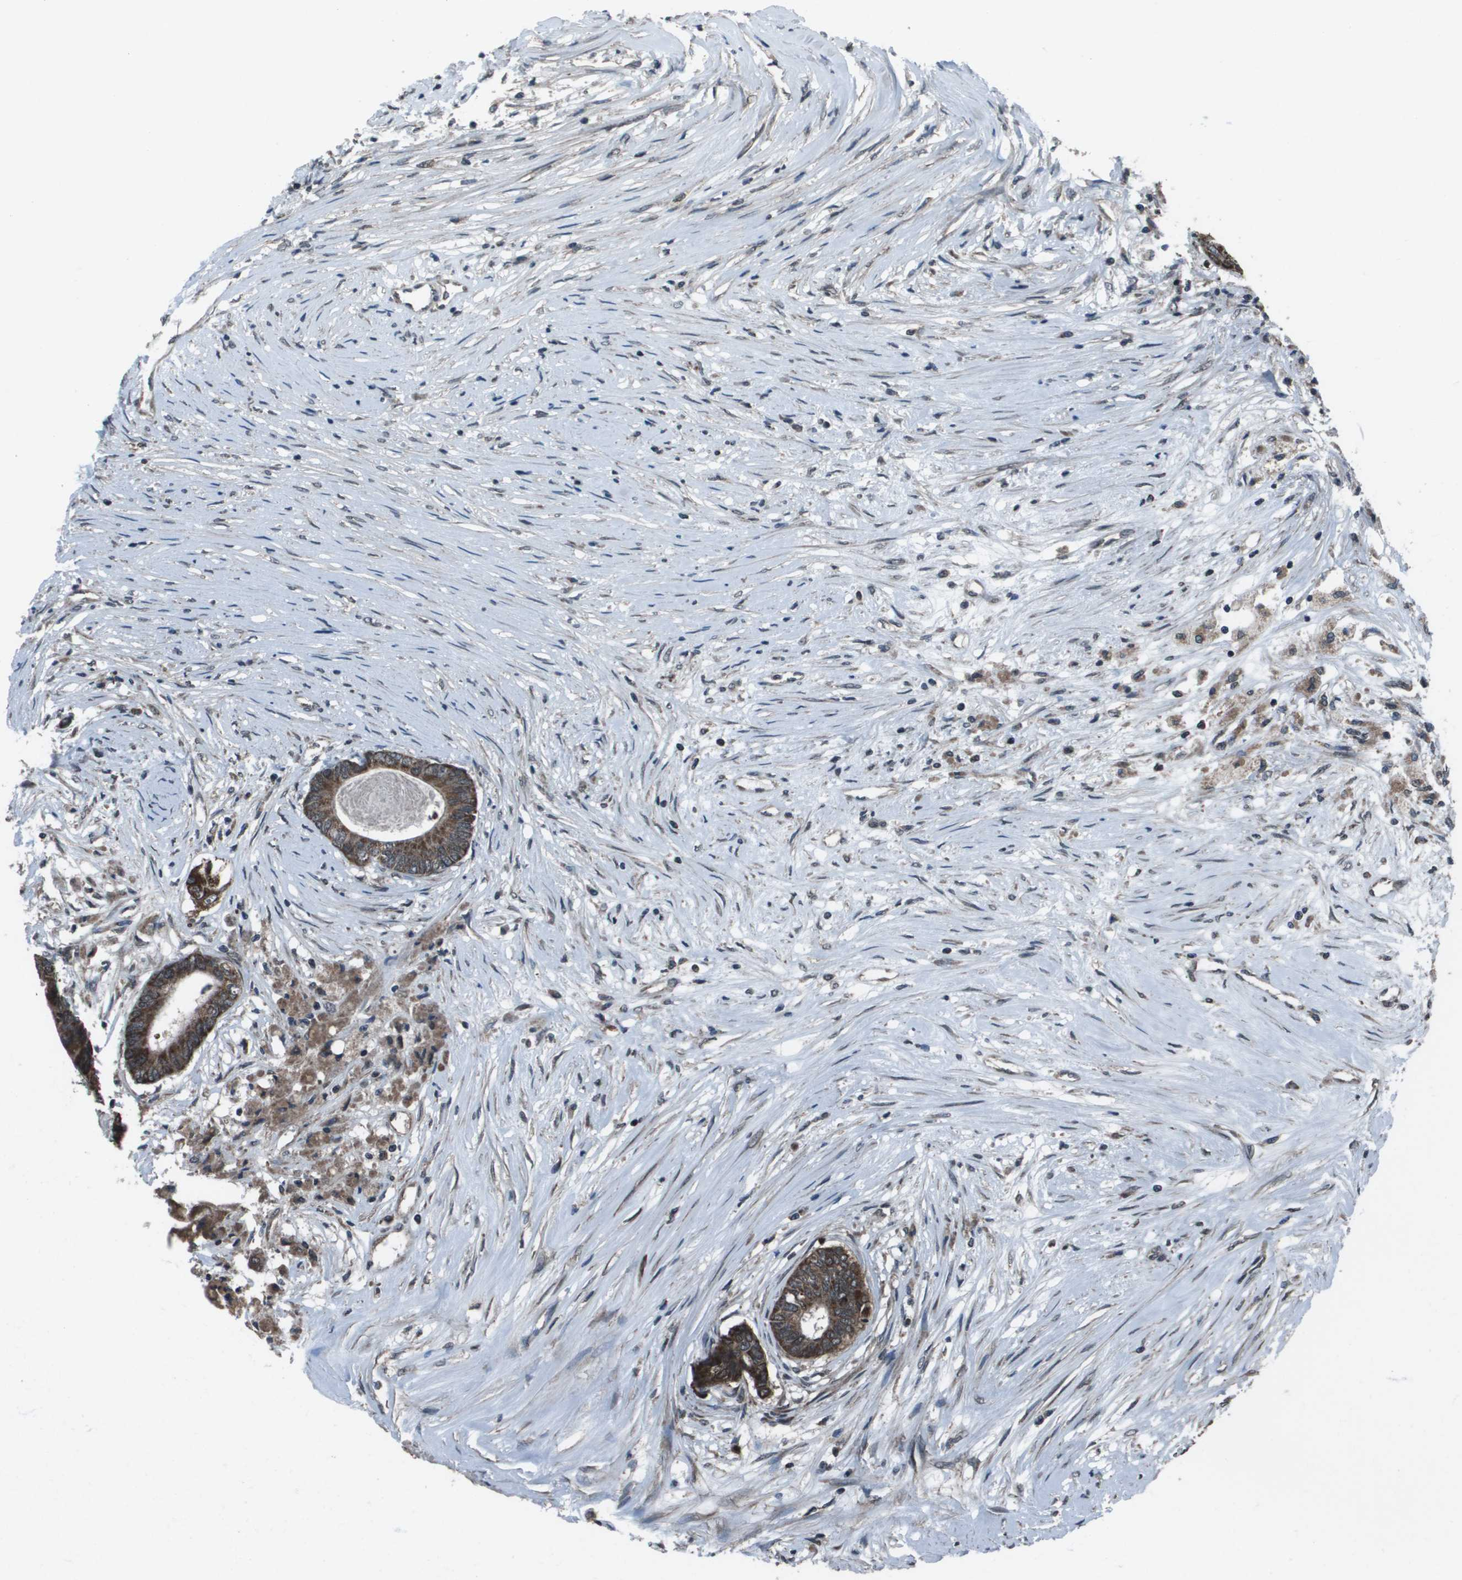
{"staining": {"intensity": "strong", "quantity": ">75%", "location": "cytoplasmic/membranous"}, "tissue": "colorectal cancer", "cell_type": "Tumor cells", "image_type": "cancer", "snomed": [{"axis": "morphology", "description": "Adenocarcinoma, NOS"}, {"axis": "topography", "description": "Rectum"}], "caption": "High-magnification brightfield microscopy of colorectal cancer (adenocarcinoma) stained with DAB (brown) and counterstained with hematoxylin (blue). tumor cells exhibit strong cytoplasmic/membranous positivity is seen in about>75% of cells.", "gene": "PPFIA1", "patient": {"sex": "male", "age": 63}}